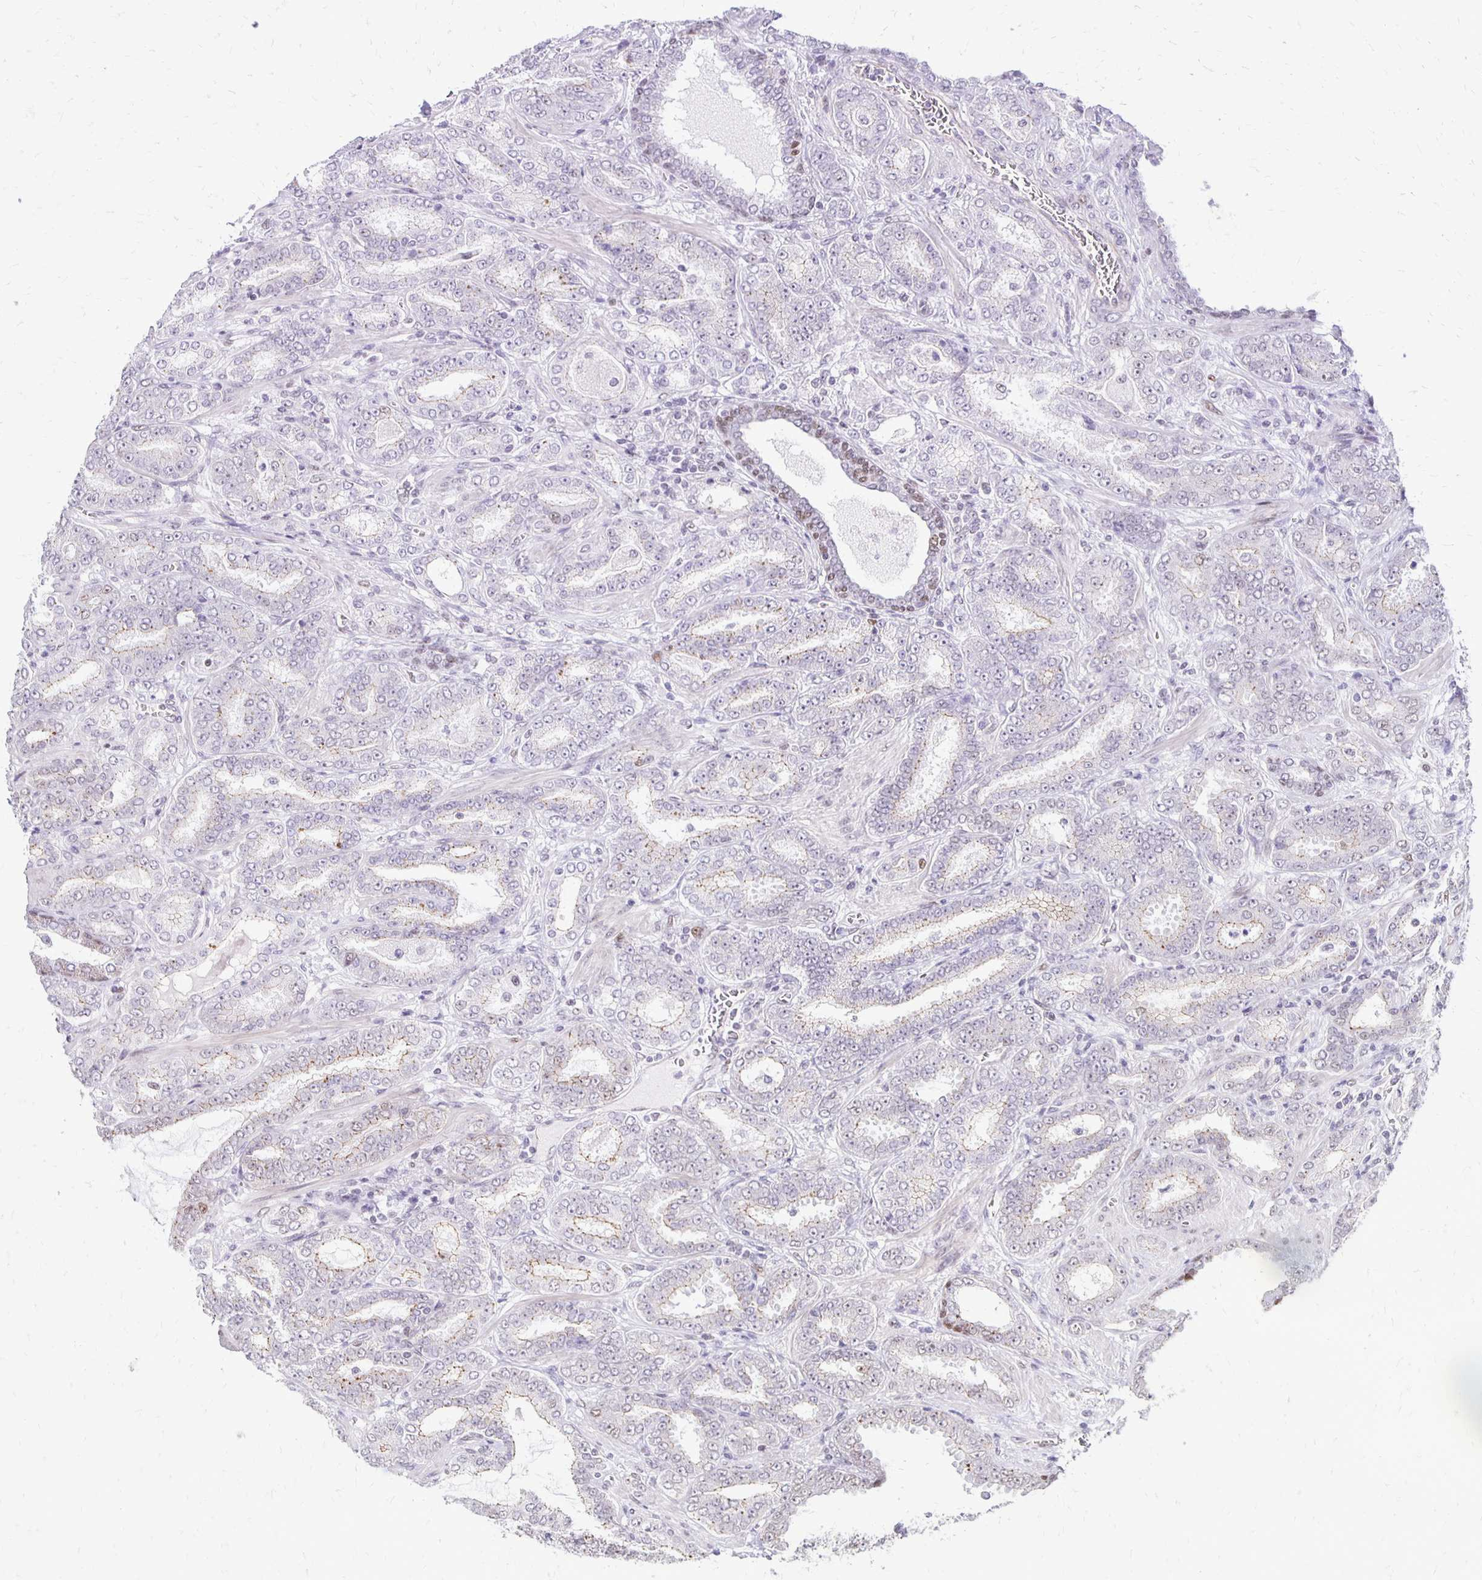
{"staining": {"intensity": "weak", "quantity": "<25%", "location": "cytoplasmic/membranous"}, "tissue": "prostate cancer", "cell_type": "Tumor cells", "image_type": "cancer", "snomed": [{"axis": "morphology", "description": "Adenocarcinoma, High grade"}, {"axis": "topography", "description": "Prostate"}], "caption": "Human prostate cancer (high-grade adenocarcinoma) stained for a protein using IHC displays no expression in tumor cells.", "gene": "DDB2", "patient": {"sex": "male", "age": 72}}